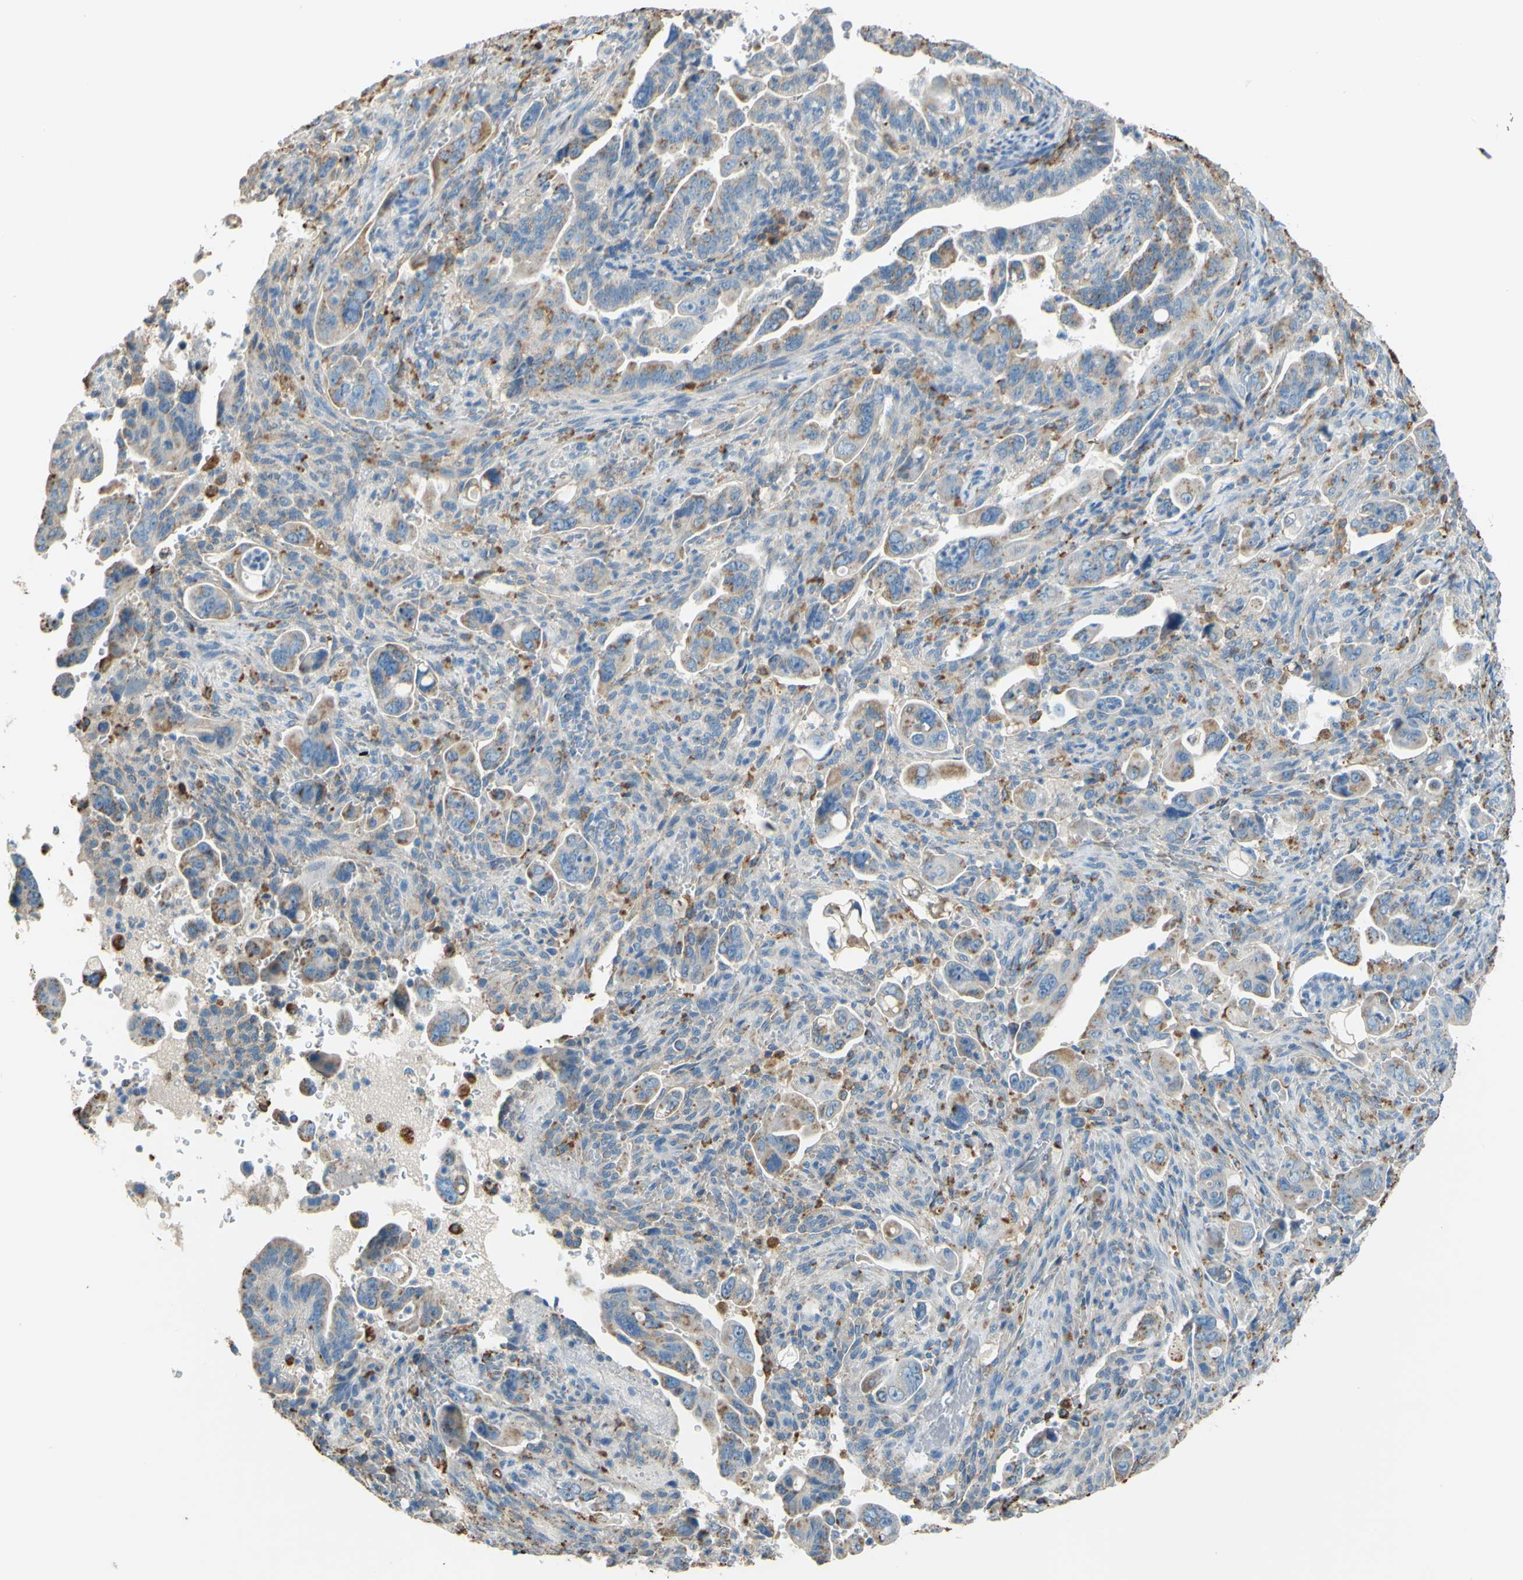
{"staining": {"intensity": "weak", "quantity": "25%-75%", "location": "cytoplasmic/membranous"}, "tissue": "pancreatic cancer", "cell_type": "Tumor cells", "image_type": "cancer", "snomed": [{"axis": "morphology", "description": "Adenocarcinoma, NOS"}, {"axis": "topography", "description": "Pancreas"}], "caption": "DAB immunohistochemical staining of human pancreatic cancer shows weak cytoplasmic/membranous protein staining in about 25%-75% of tumor cells.", "gene": "CTSD", "patient": {"sex": "male", "age": 70}}